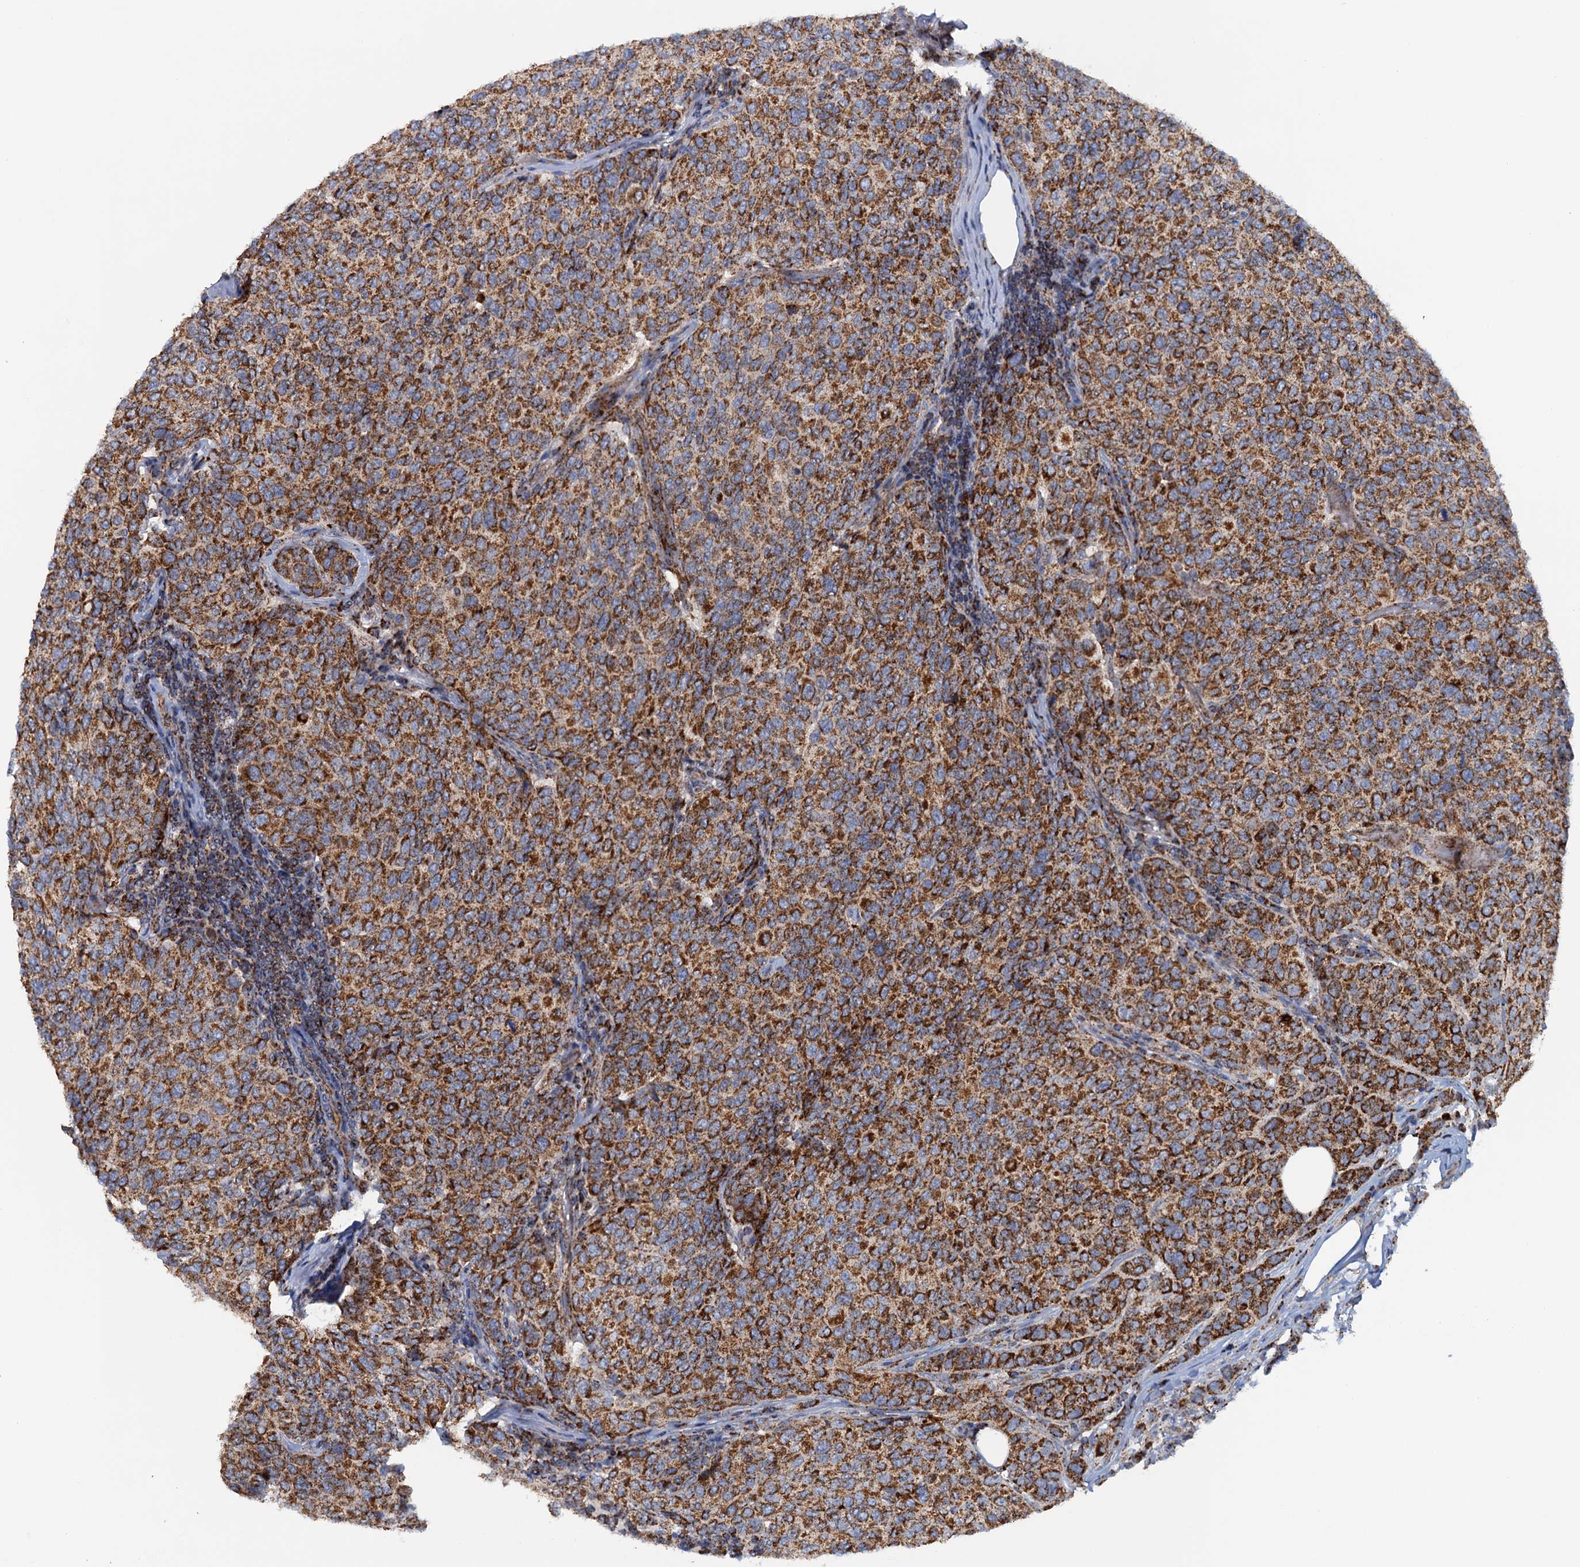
{"staining": {"intensity": "strong", "quantity": ">75%", "location": "cytoplasmic/membranous"}, "tissue": "breast cancer", "cell_type": "Tumor cells", "image_type": "cancer", "snomed": [{"axis": "morphology", "description": "Duct carcinoma"}, {"axis": "topography", "description": "Breast"}], "caption": "Immunohistochemistry (IHC) (DAB (3,3'-diaminobenzidine)) staining of human breast cancer demonstrates strong cytoplasmic/membranous protein positivity in about >75% of tumor cells.", "gene": "GTPBP3", "patient": {"sex": "female", "age": 55}}